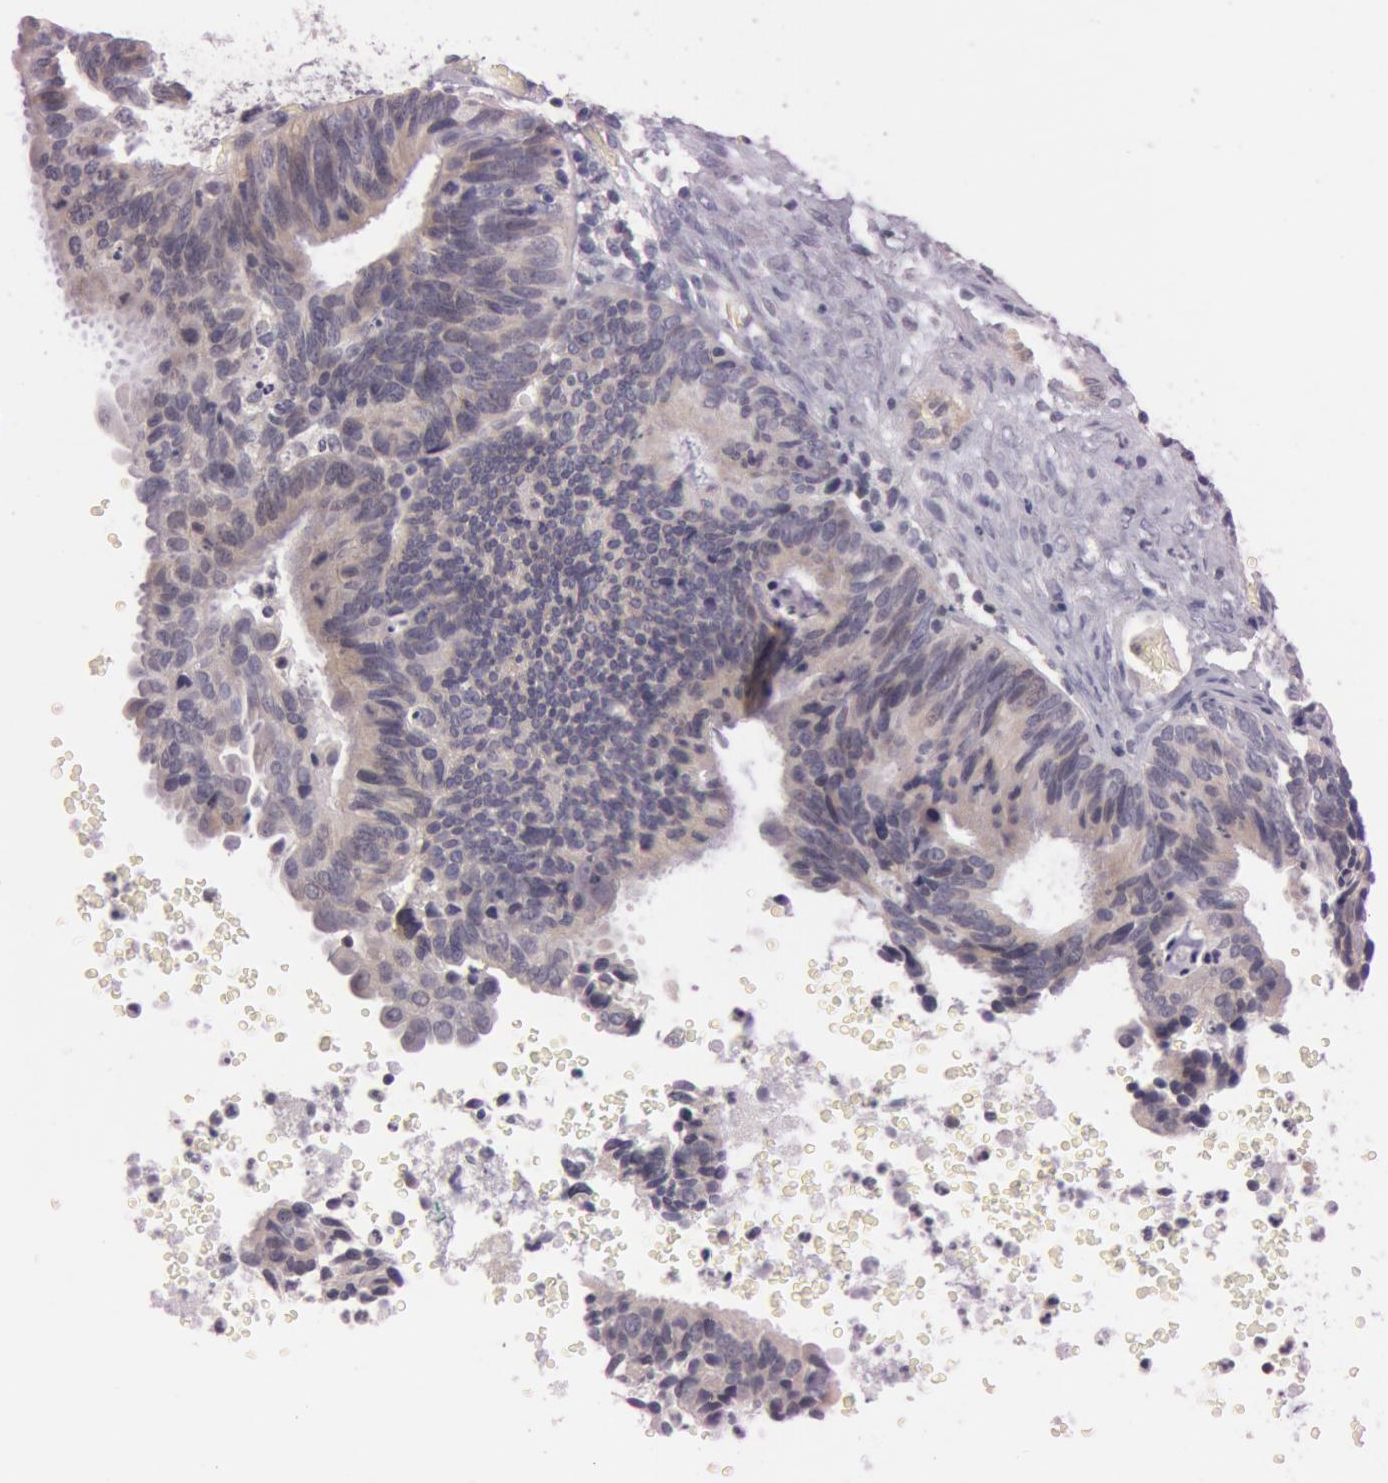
{"staining": {"intensity": "weak", "quantity": "<25%", "location": "none"}, "tissue": "ovarian cancer", "cell_type": "Tumor cells", "image_type": "cancer", "snomed": [{"axis": "morphology", "description": "Carcinoma, endometroid"}, {"axis": "topography", "description": "Ovary"}], "caption": "A photomicrograph of human ovarian cancer (endometroid carcinoma) is negative for staining in tumor cells.", "gene": "RALGAPA1", "patient": {"sex": "female", "age": 52}}